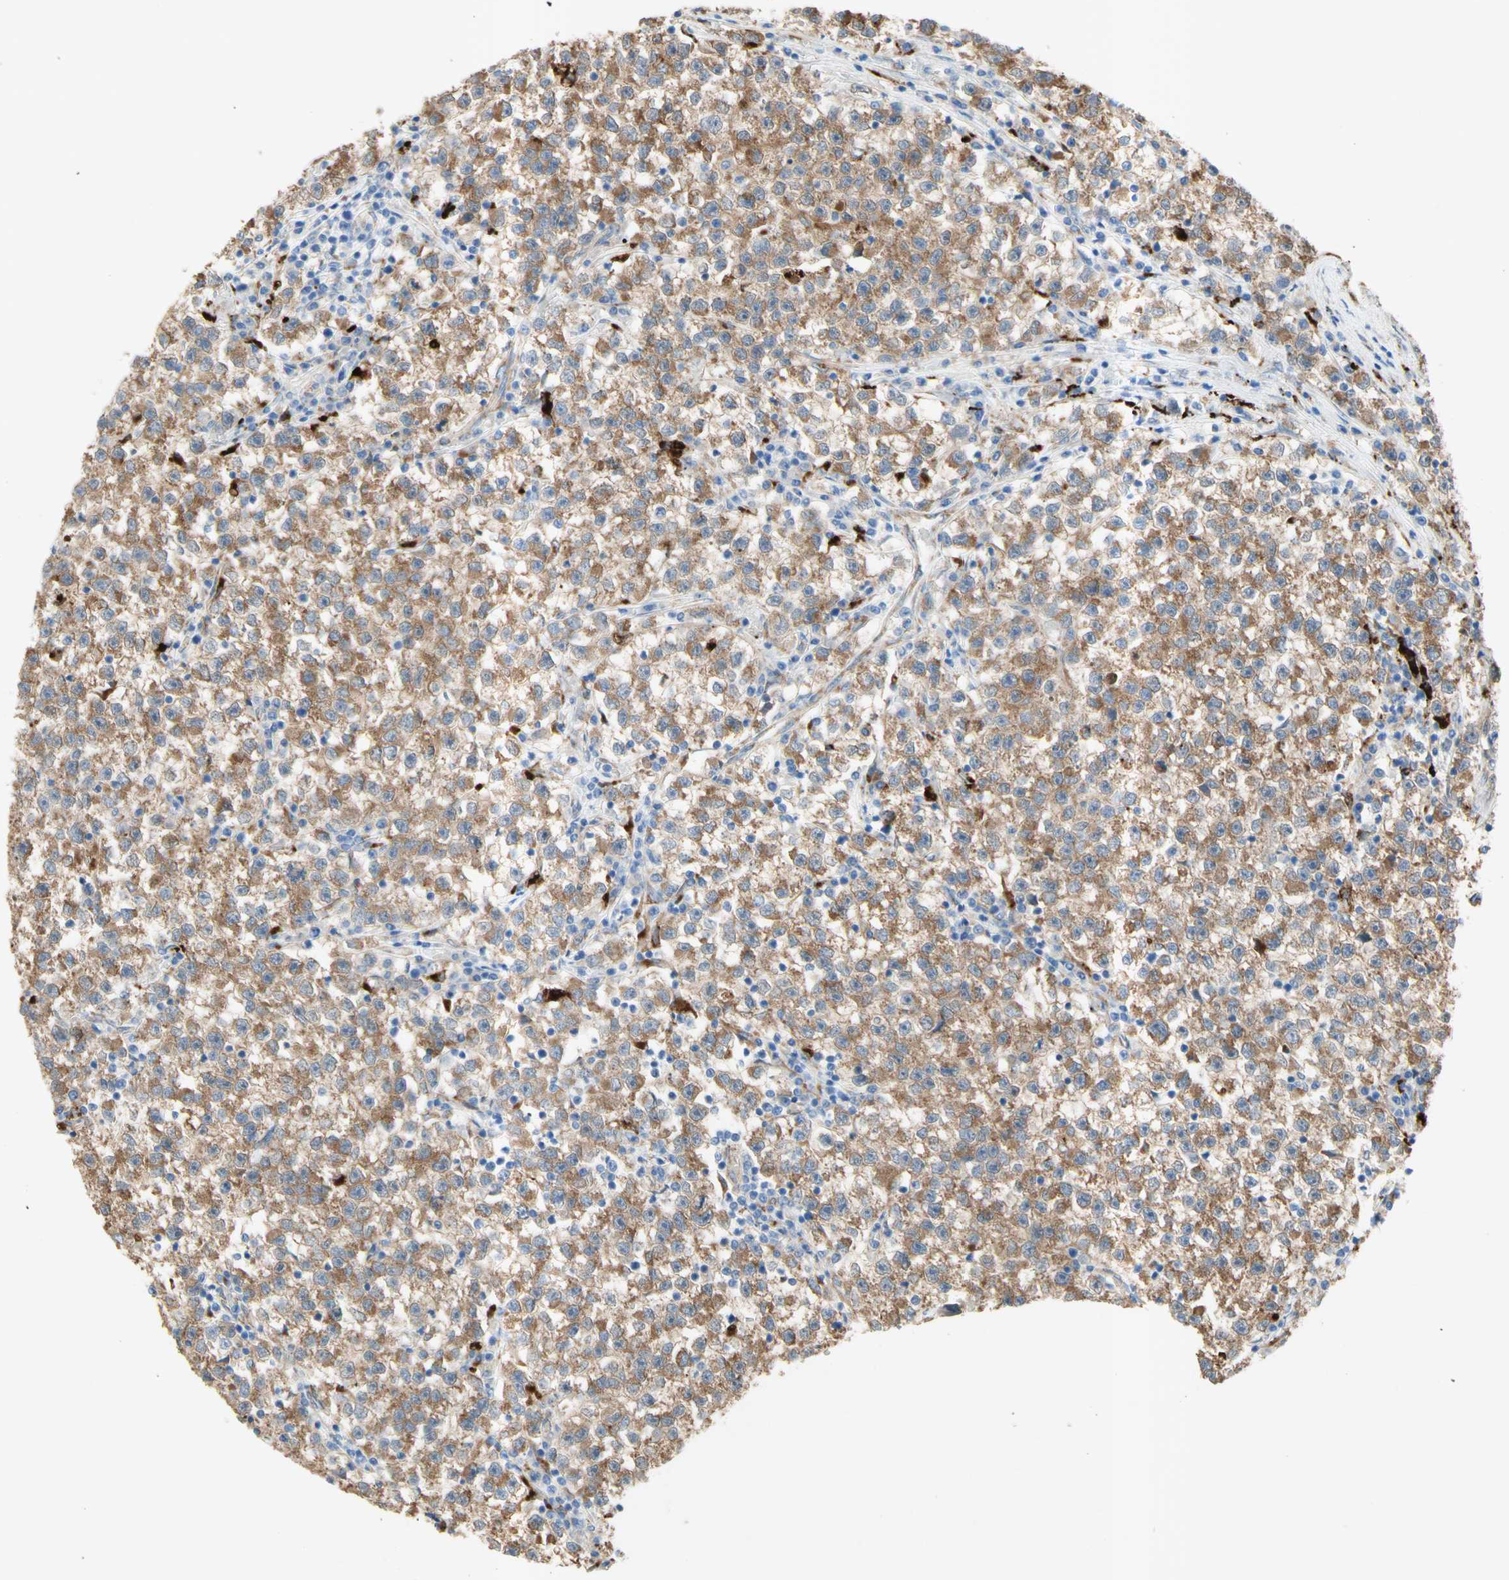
{"staining": {"intensity": "moderate", "quantity": ">75%", "location": "cytoplasmic/membranous"}, "tissue": "testis cancer", "cell_type": "Tumor cells", "image_type": "cancer", "snomed": [{"axis": "morphology", "description": "Seminoma, NOS"}, {"axis": "topography", "description": "Testis"}], "caption": "Immunohistochemistry (IHC) staining of seminoma (testis), which displays medium levels of moderate cytoplasmic/membranous staining in about >75% of tumor cells indicating moderate cytoplasmic/membranous protein expression. The staining was performed using DAB (3,3'-diaminobenzidine) (brown) for protein detection and nuclei were counterstained in hematoxylin (blue).", "gene": "URB2", "patient": {"sex": "male", "age": 22}}